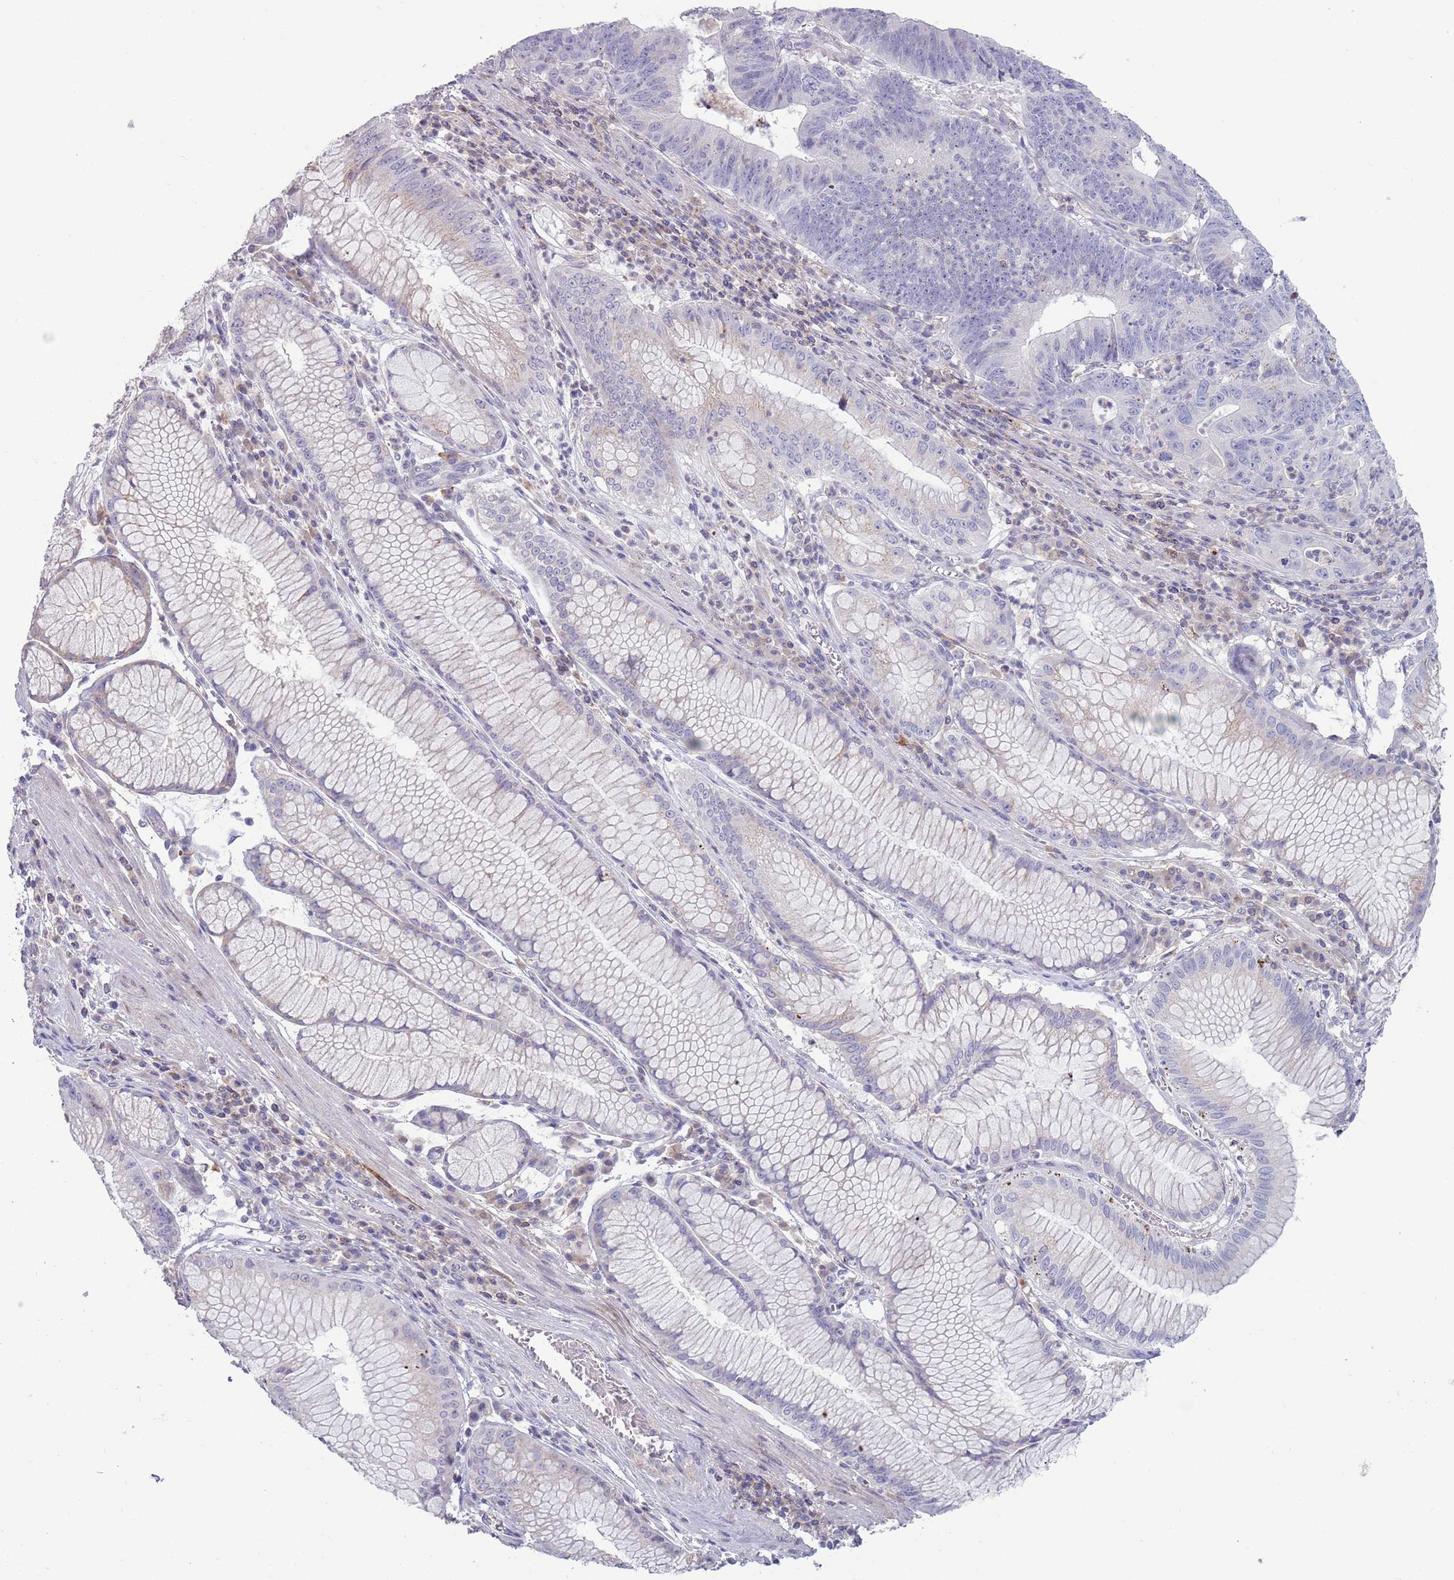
{"staining": {"intensity": "negative", "quantity": "none", "location": "none"}, "tissue": "stomach cancer", "cell_type": "Tumor cells", "image_type": "cancer", "snomed": [{"axis": "morphology", "description": "Adenocarcinoma, NOS"}, {"axis": "topography", "description": "Stomach"}], "caption": "Immunohistochemical staining of stomach adenocarcinoma demonstrates no significant positivity in tumor cells.", "gene": "ACSBG1", "patient": {"sex": "male", "age": 59}}